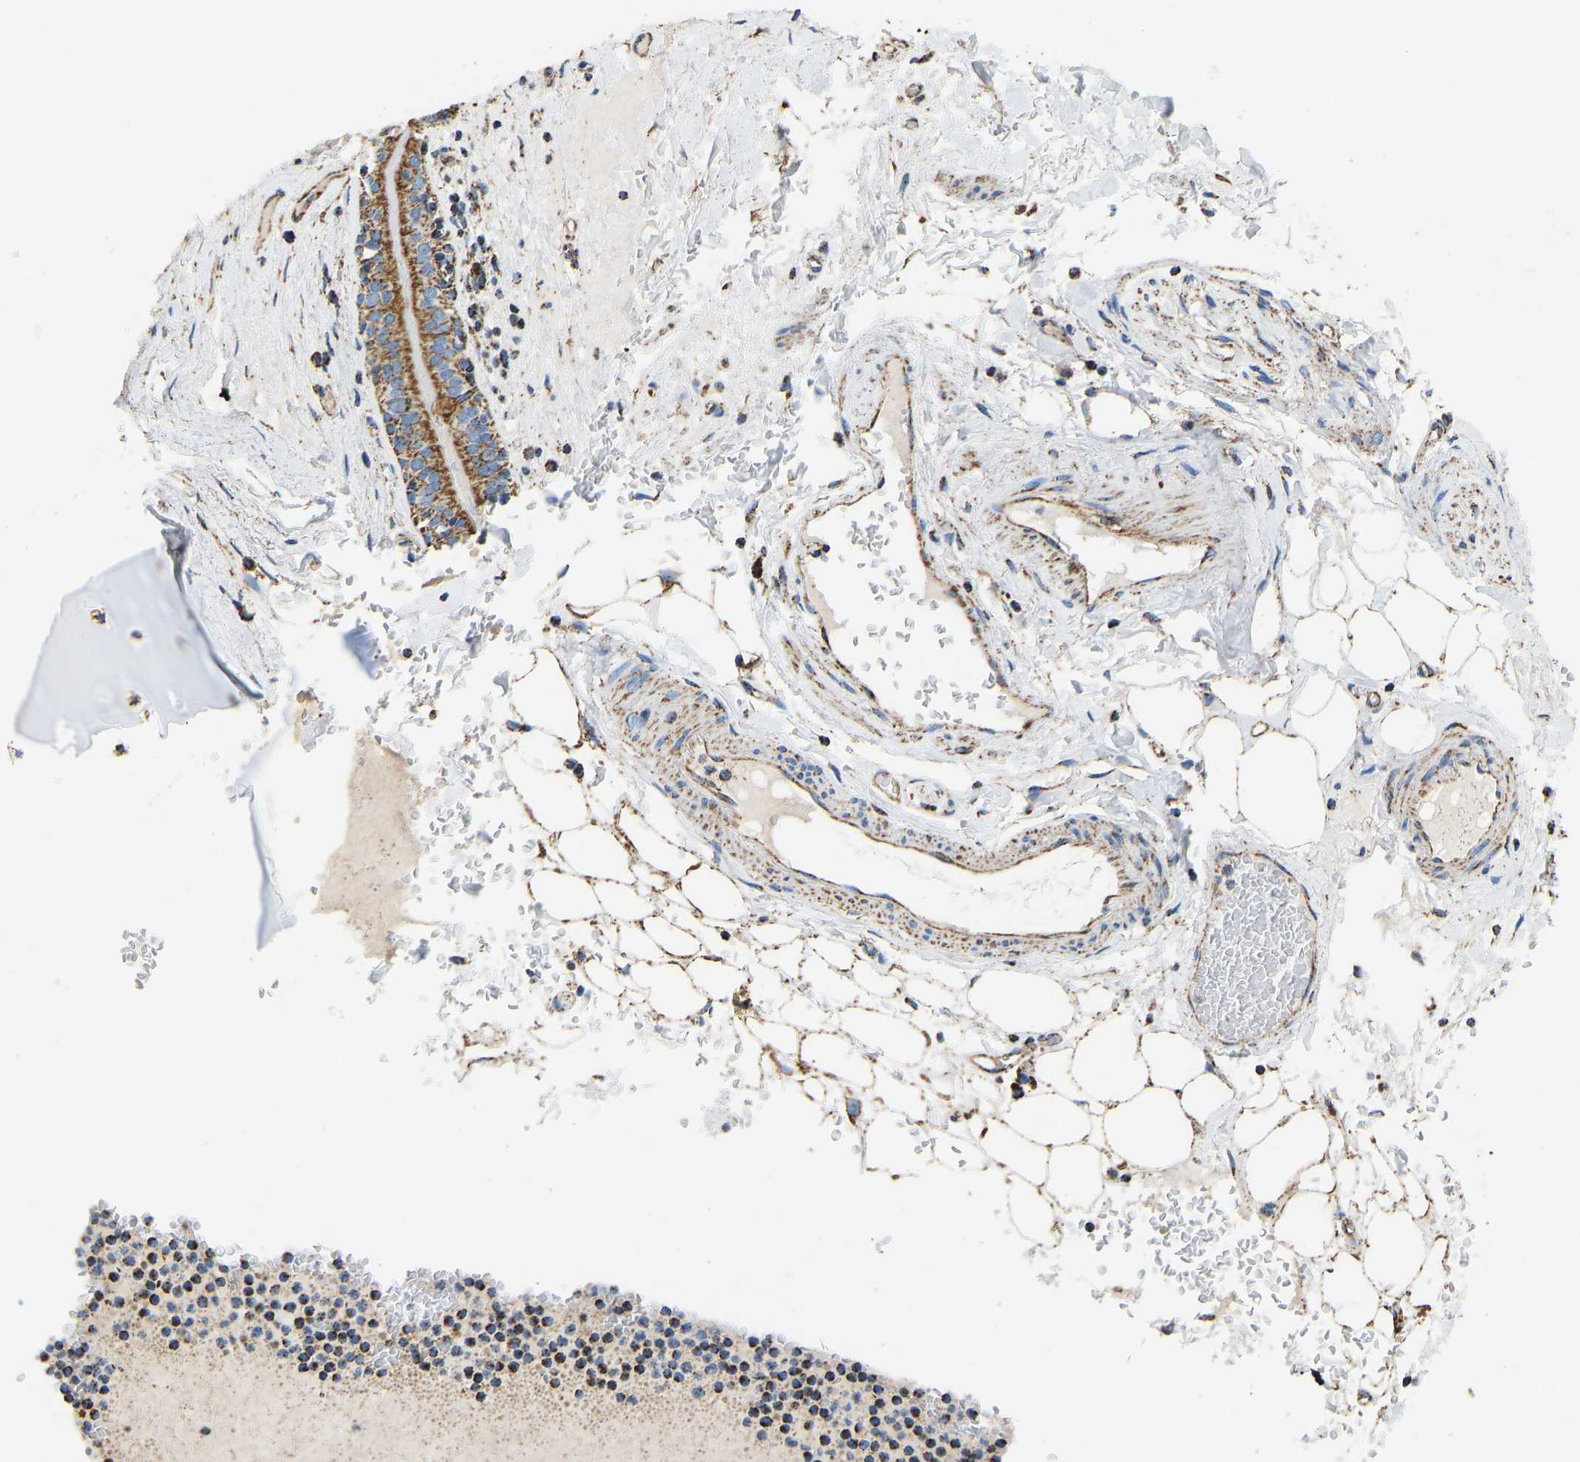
{"staining": {"intensity": "strong", "quantity": ">75%", "location": "cytoplasmic/membranous"}, "tissue": "bronchus", "cell_type": "Respiratory epithelial cells", "image_type": "normal", "snomed": [{"axis": "morphology", "description": "Normal tissue, NOS"}, {"axis": "topography", "description": "Cartilage tissue"}], "caption": "Respiratory epithelial cells demonstrate strong cytoplasmic/membranous expression in about >75% of cells in normal bronchus. (DAB (3,3'-diaminobenzidine) IHC, brown staining for protein, blue staining for nuclei).", "gene": "IRX6", "patient": {"sex": "female", "age": 63}}